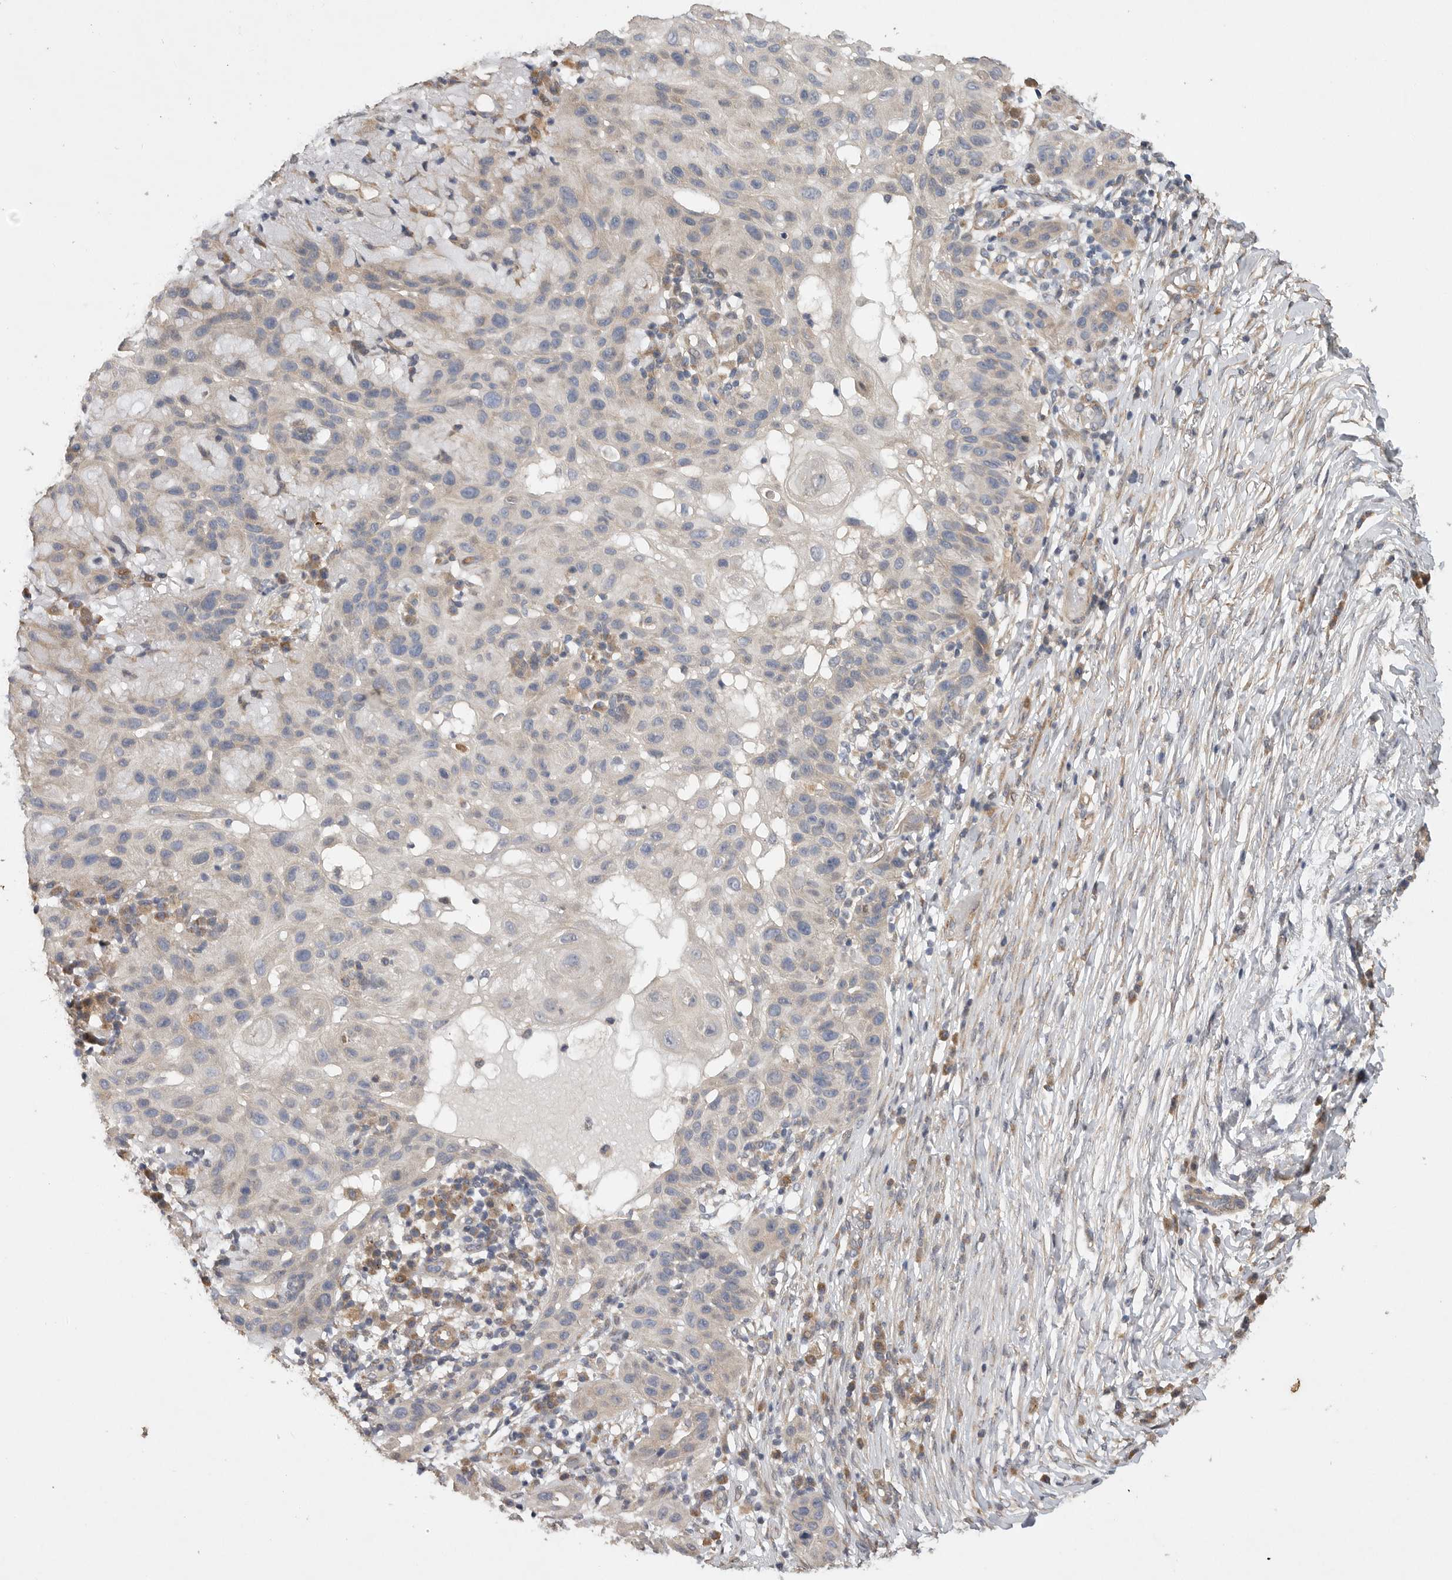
{"staining": {"intensity": "negative", "quantity": "none", "location": "none"}, "tissue": "skin cancer", "cell_type": "Tumor cells", "image_type": "cancer", "snomed": [{"axis": "morphology", "description": "Normal tissue, NOS"}, {"axis": "morphology", "description": "Squamous cell carcinoma, NOS"}, {"axis": "topography", "description": "Skin"}], "caption": "This photomicrograph is of squamous cell carcinoma (skin) stained with IHC to label a protein in brown with the nuclei are counter-stained blue. There is no staining in tumor cells.", "gene": "EDEM3", "patient": {"sex": "female", "age": 96}}